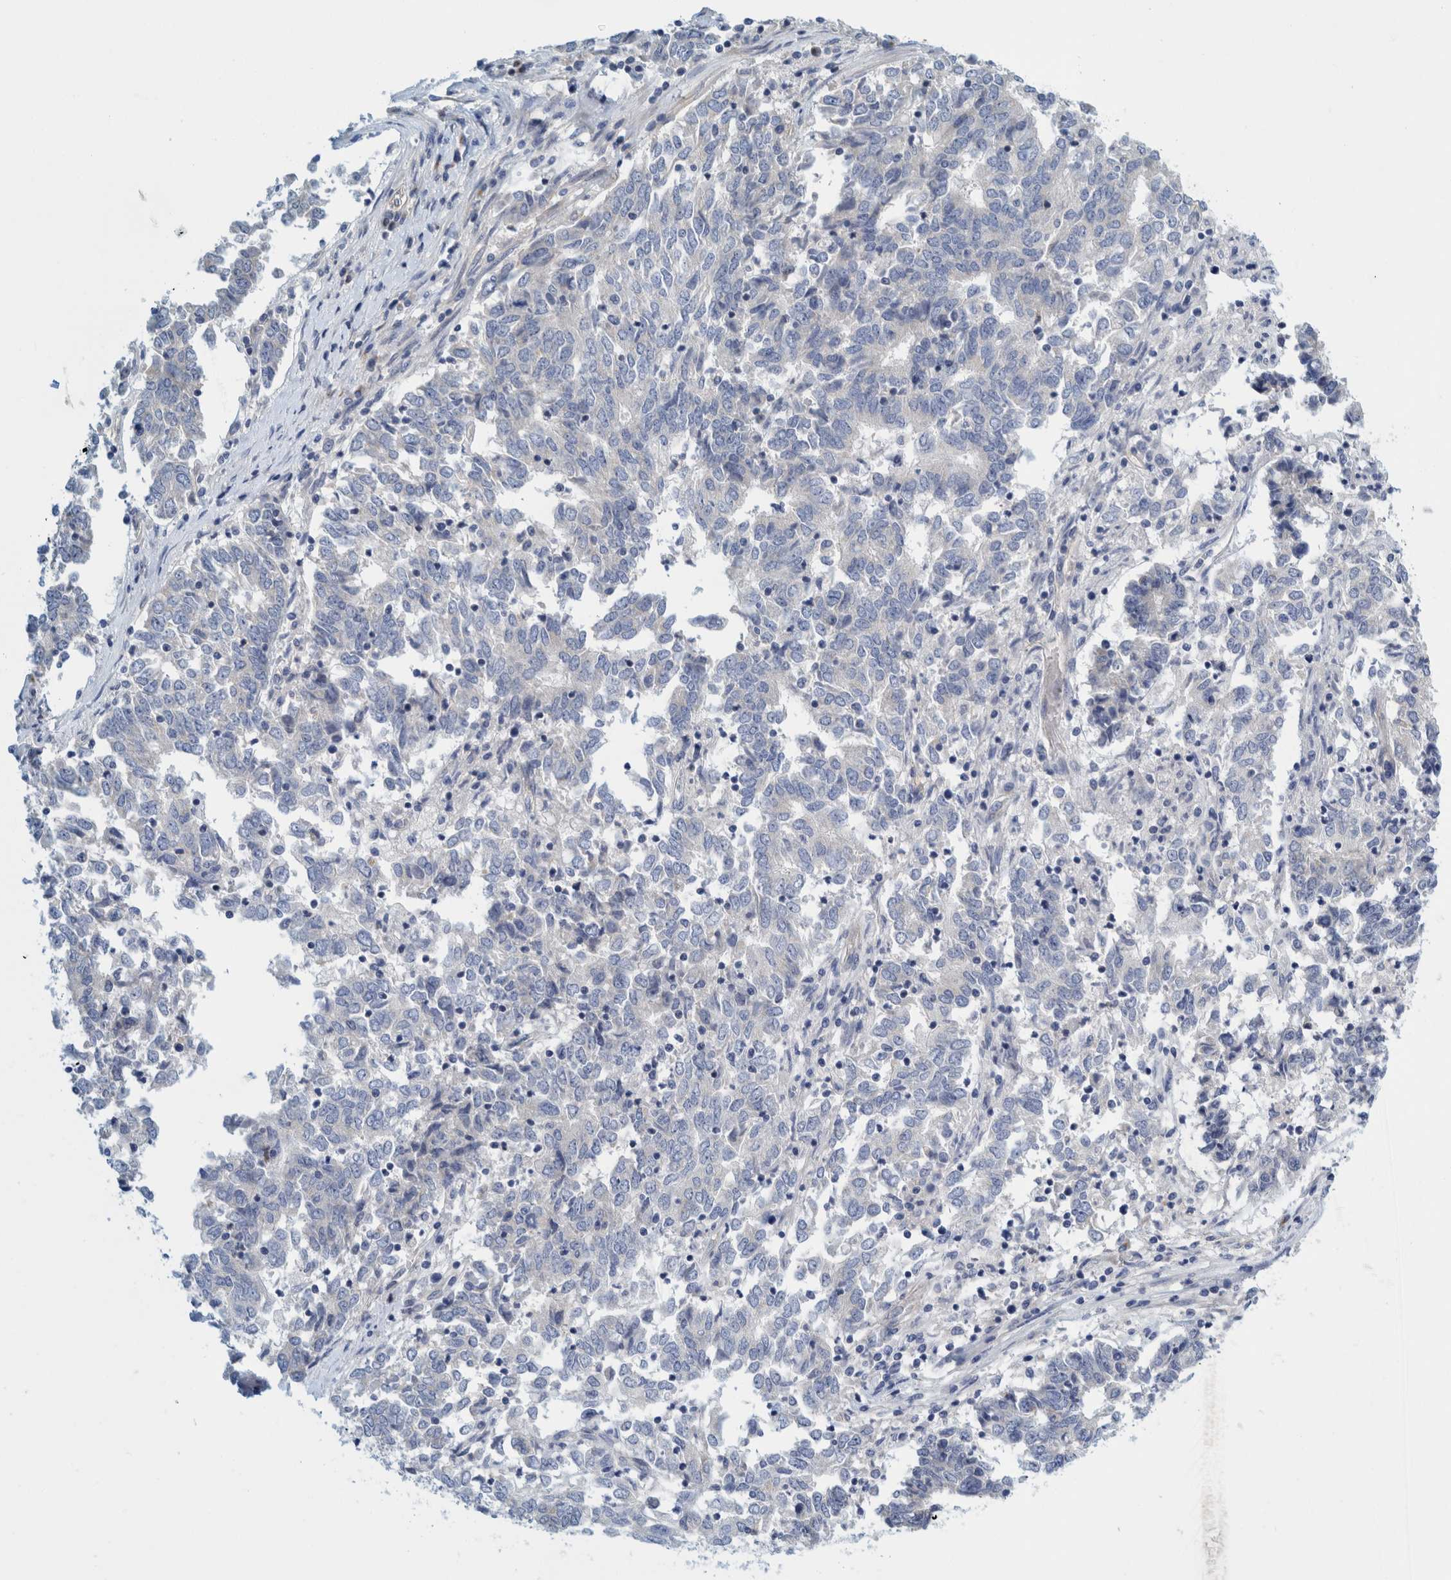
{"staining": {"intensity": "negative", "quantity": "none", "location": "none"}, "tissue": "endometrial cancer", "cell_type": "Tumor cells", "image_type": "cancer", "snomed": [{"axis": "morphology", "description": "Adenocarcinoma, NOS"}, {"axis": "topography", "description": "Endometrium"}], "caption": "Immunohistochemistry (IHC) image of neoplastic tissue: adenocarcinoma (endometrial) stained with DAB (3,3'-diaminobenzidine) reveals no significant protein expression in tumor cells.", "gene": "ZNF324B", "patient": {"sex": "female", "age": 80}}